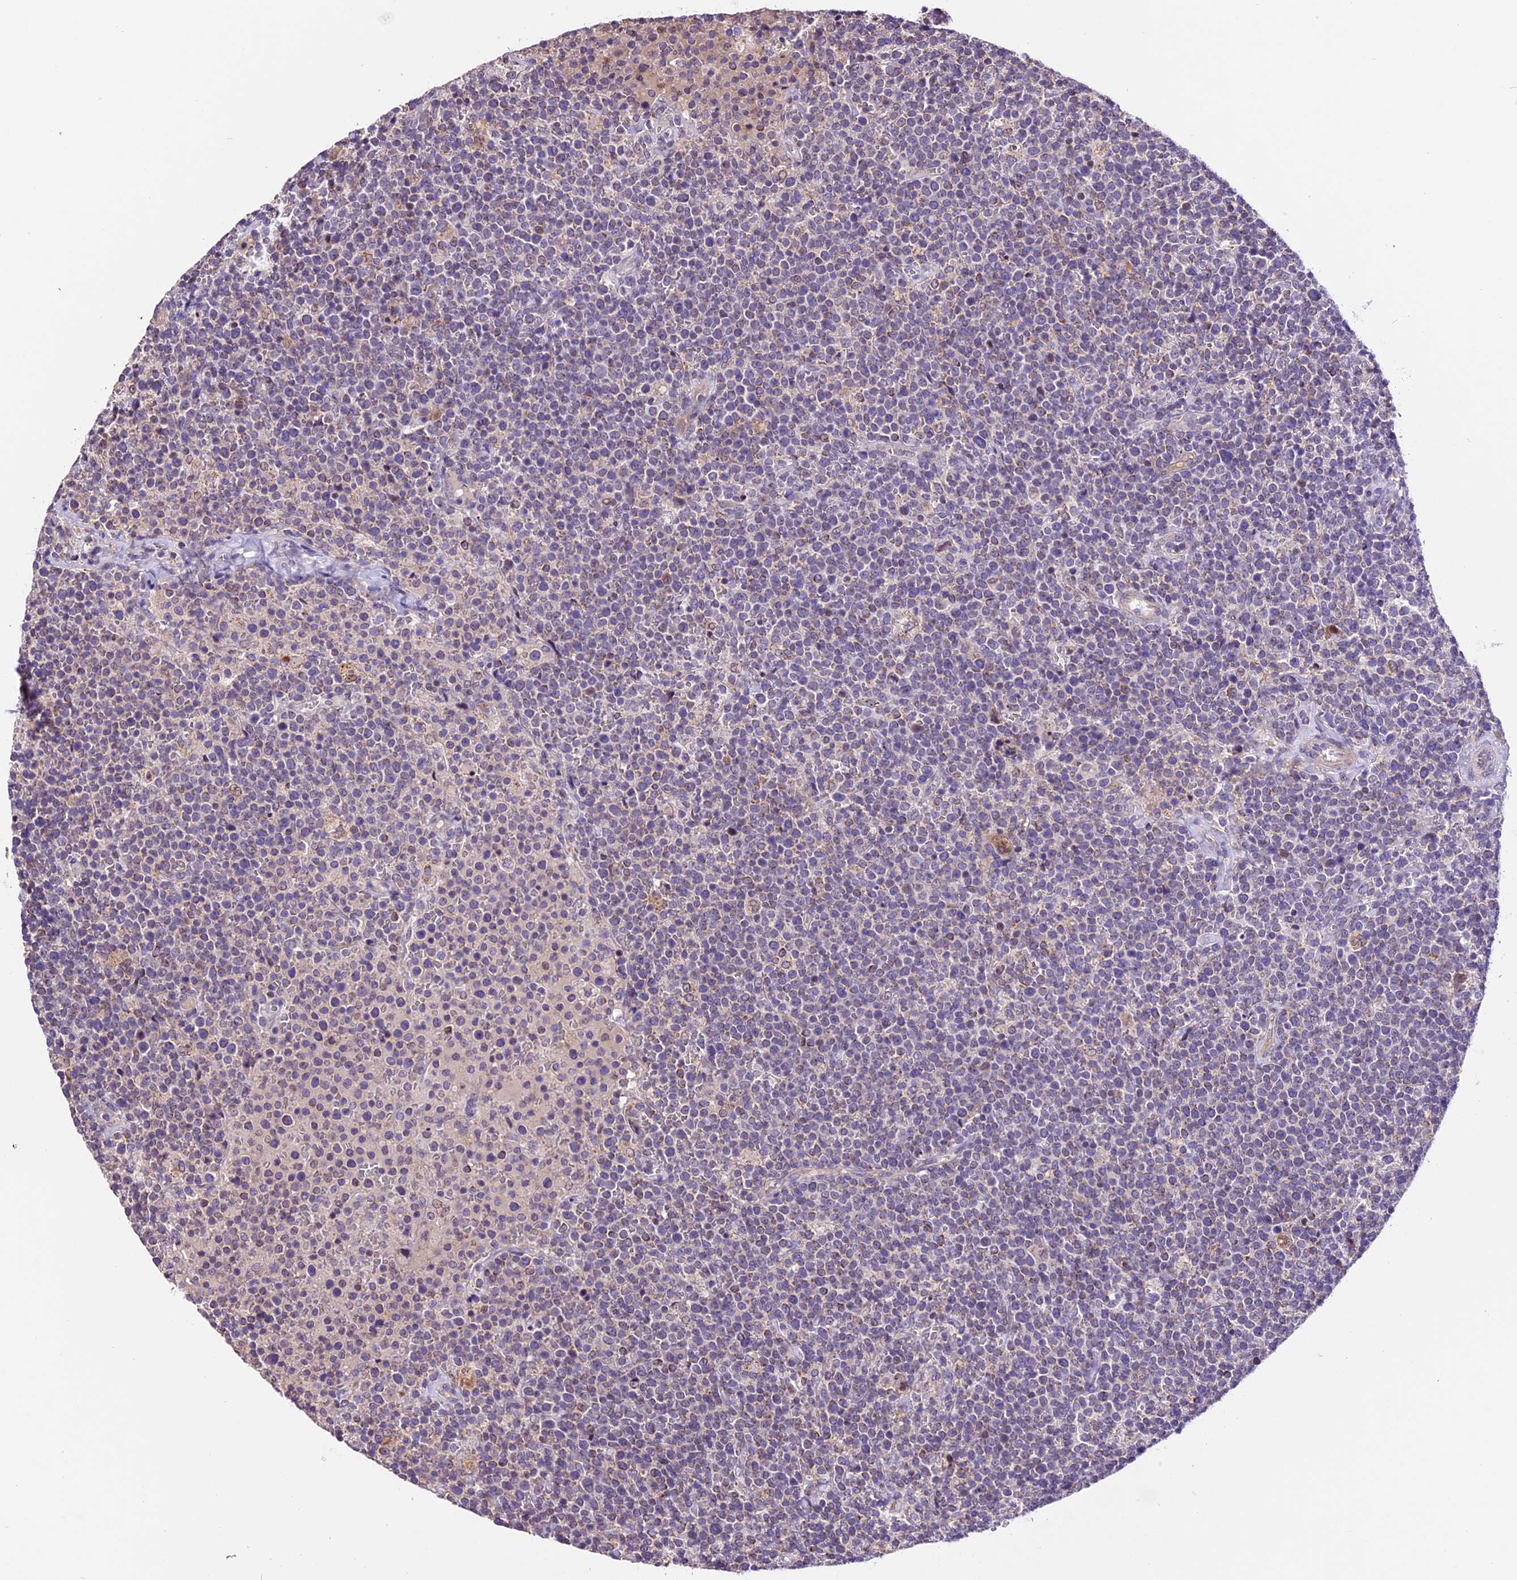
{"staining": {"intensity": "negative", "quantity": "none", "location": "none"}, "tissue": "lymphoma", "cell_type": "Tumor cells", "image_type": "cancer", "snomed": [{"axis": "morphology", "description": "Malignant lymphoma, non-Hodgkin's type, High grade"}, {"axis": "topography", "description": "Lymph node"}], "caption": "Protein analysis of lymphoma shows no significant staining in tumor cells.", "gene": "DDX28", "patient": {"sex": "male", "age": 61}}